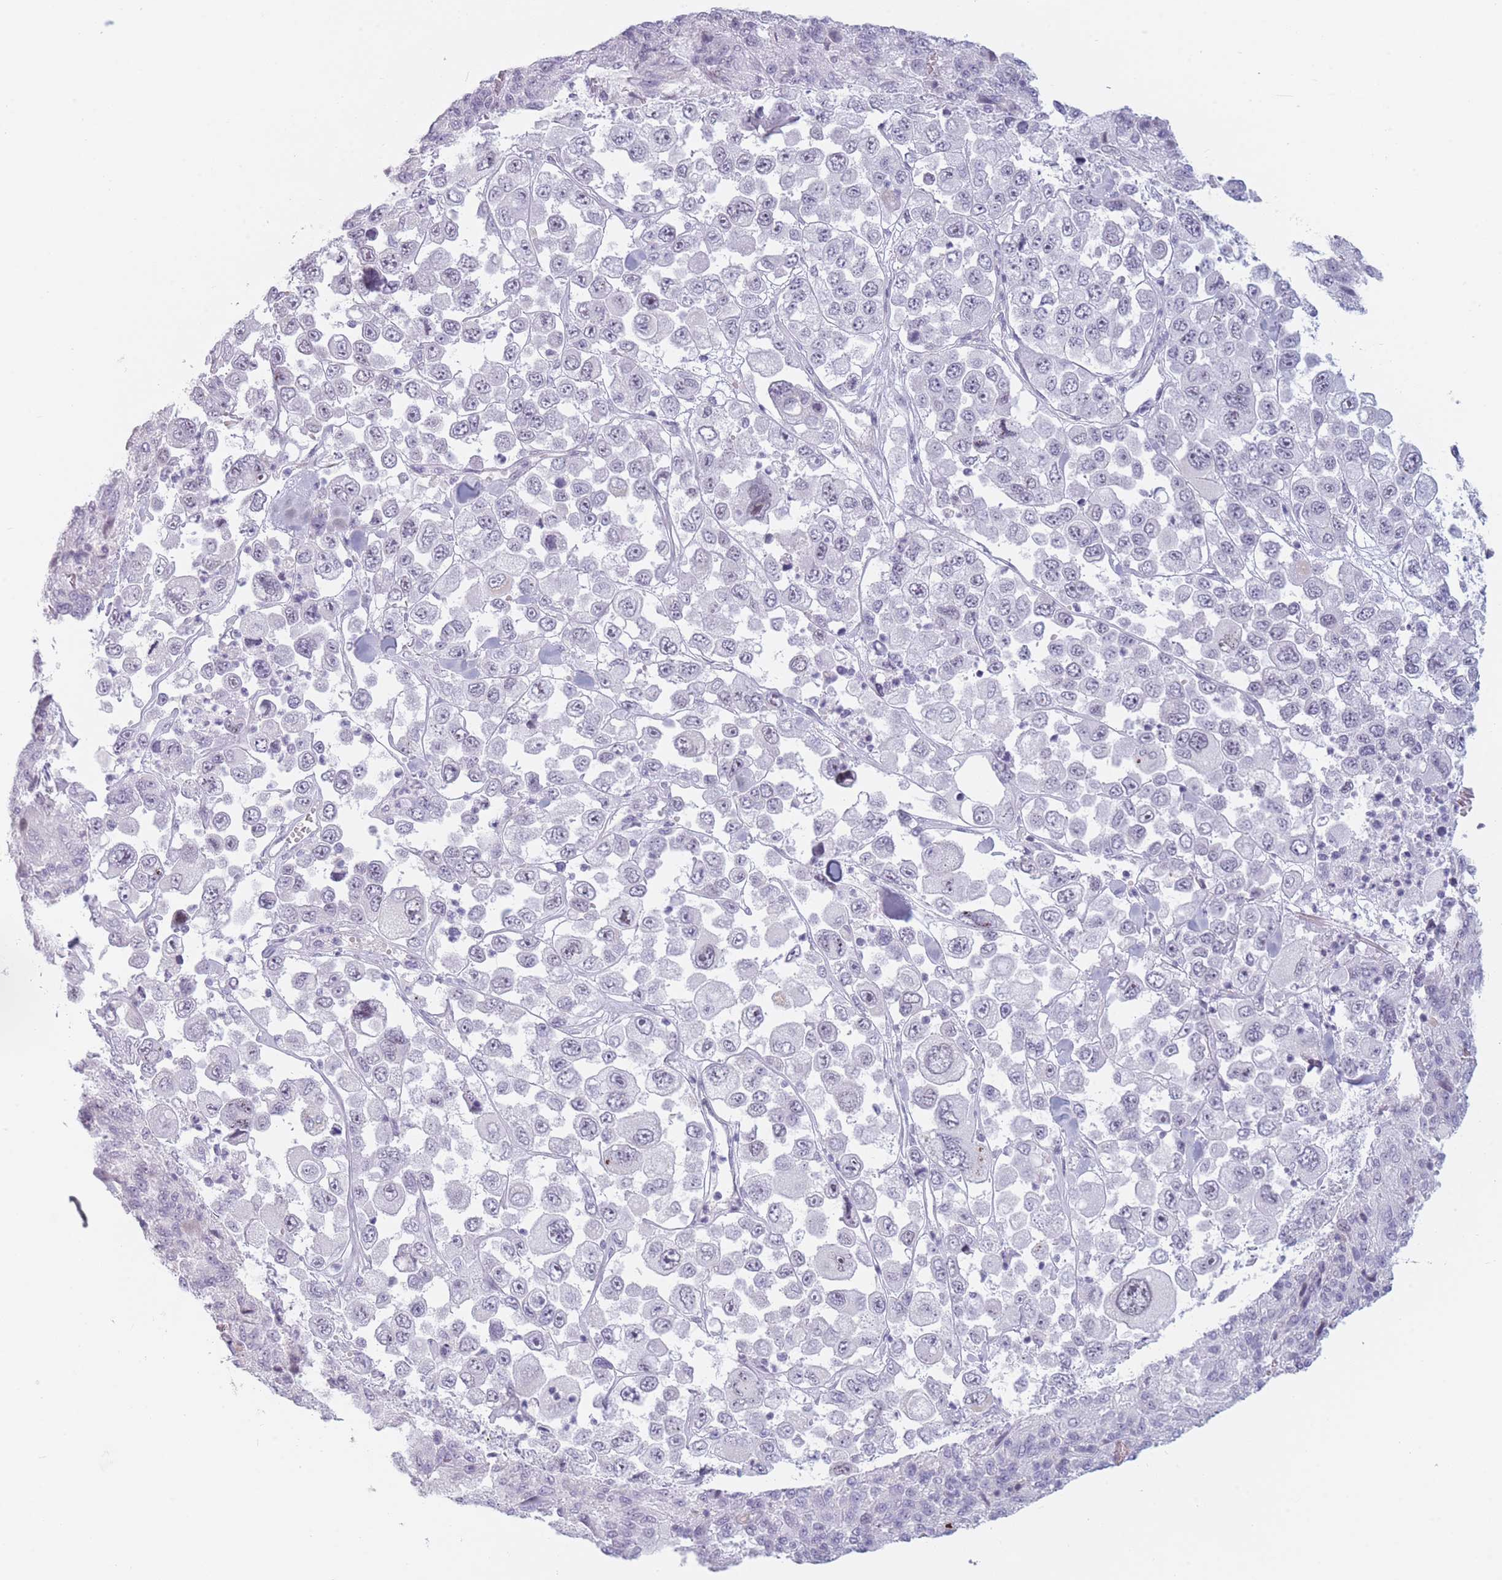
{"staining": {"intensity": "negative", "quantity": "none", "location": "none"}, "tissue": "melanoma", "cell_type": "Tumor cells", "image_type": "cancer", "snomed": [{"axis": "morphology", "description": "Malignant melanoma, Metastatic site"}, {"axis": "topography", "description": "Lymph node"}], "caption": "An immunohistochemistry (IHC) image of melanoma is shown. There is no staining in tumor cells of melanoma.", "gene": "PLEKHG2", "patient": {"sex": "female", "age": 54}}